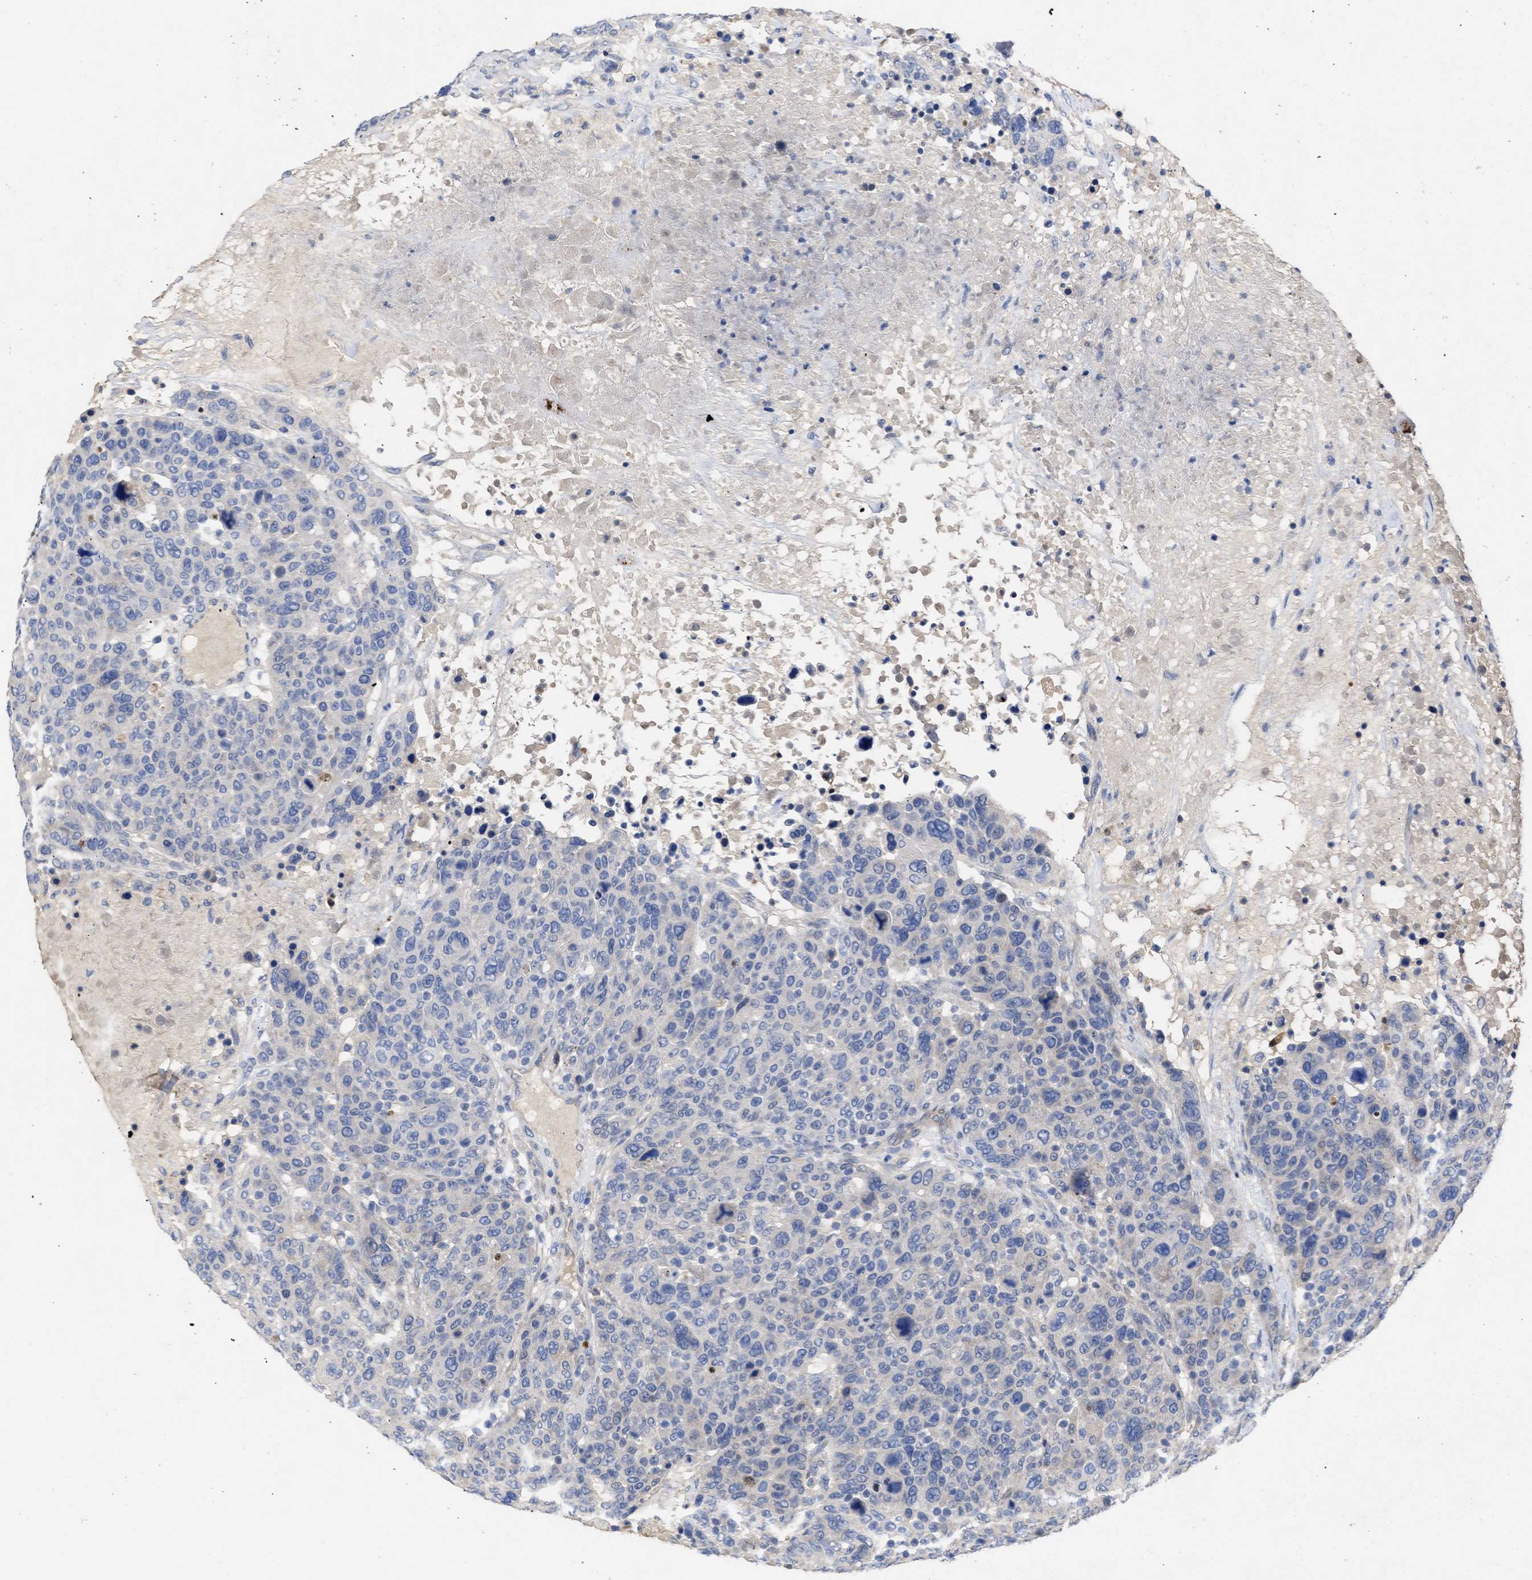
{"staining": {"intensity": "negative", "quantity": "none", "location": "none"}, "tissue": "breast cancer", "cell_type": "Tumor cells", "image_type": "cancer", "snomed": [{"axis": "morphology", "description": "Duct carcinoma"}, {"axis": "topography", "description": "Breast"}], "caption": "A photomicrograph of human invasive ductal carcinoma (breast) is negative for staining in tumor cells.", "gene": "ARHGEF4", "patient": {"sex": "female", "age": 37}}